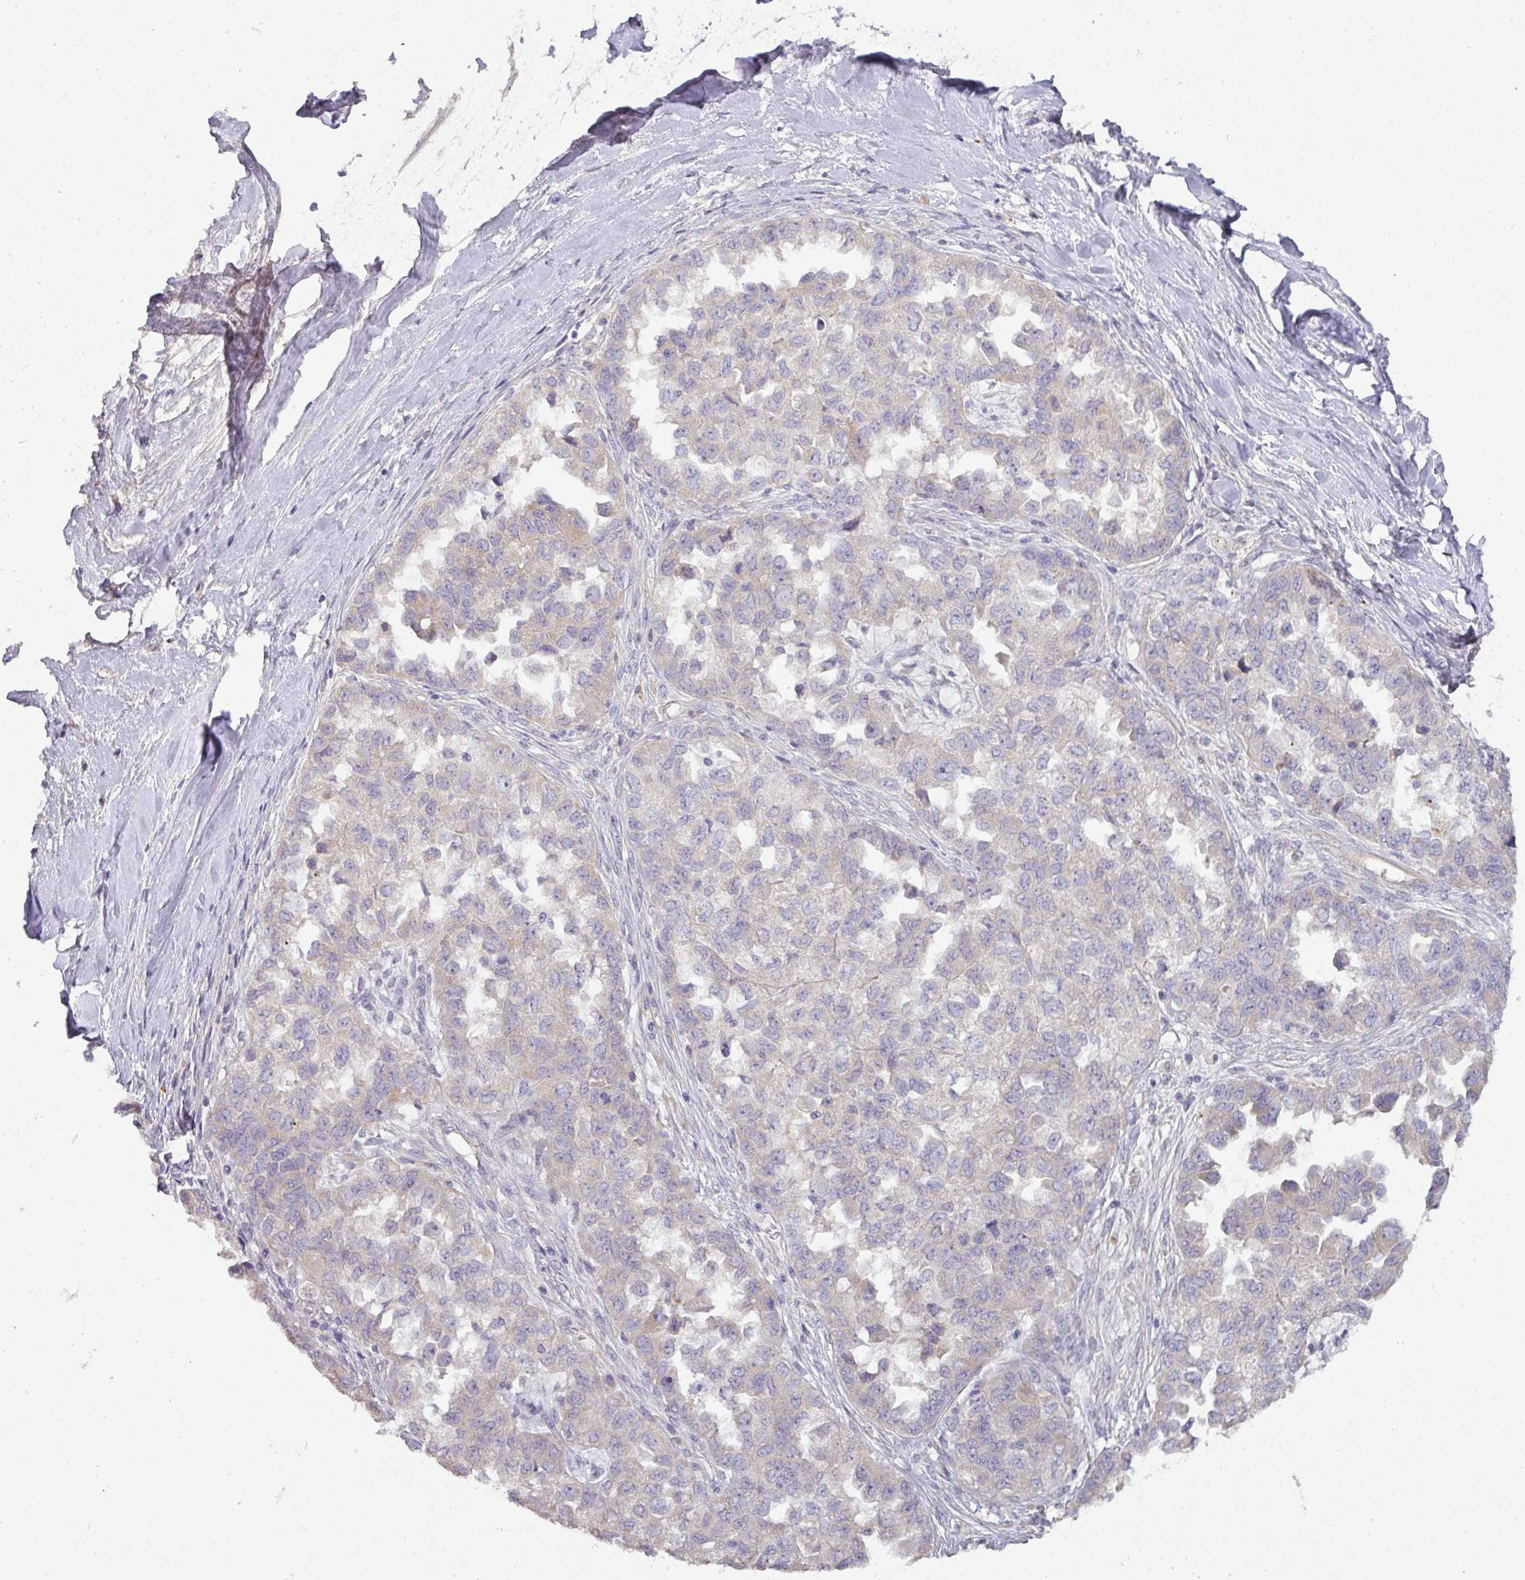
{"staining": {"intensity": "weak", "quantity": "<25%", "location": "cytoplasmic/membranous"}, "tissue": "ovarian cancer", "cell_type": "Tumor cells", "image_type": "cancer", "snomed": [{"axis": "morphology", "description": "Cystadenocarcinoma, serous, NOS"}, {"axis": "topography", "description": "Ovary"}], "caption": "The micrograph displays no staining of tumor cells in serous cystadenocarcinoma (ovarian).", "gene": "ZNF266", "patient": {"sex": "female", "age": 84}}